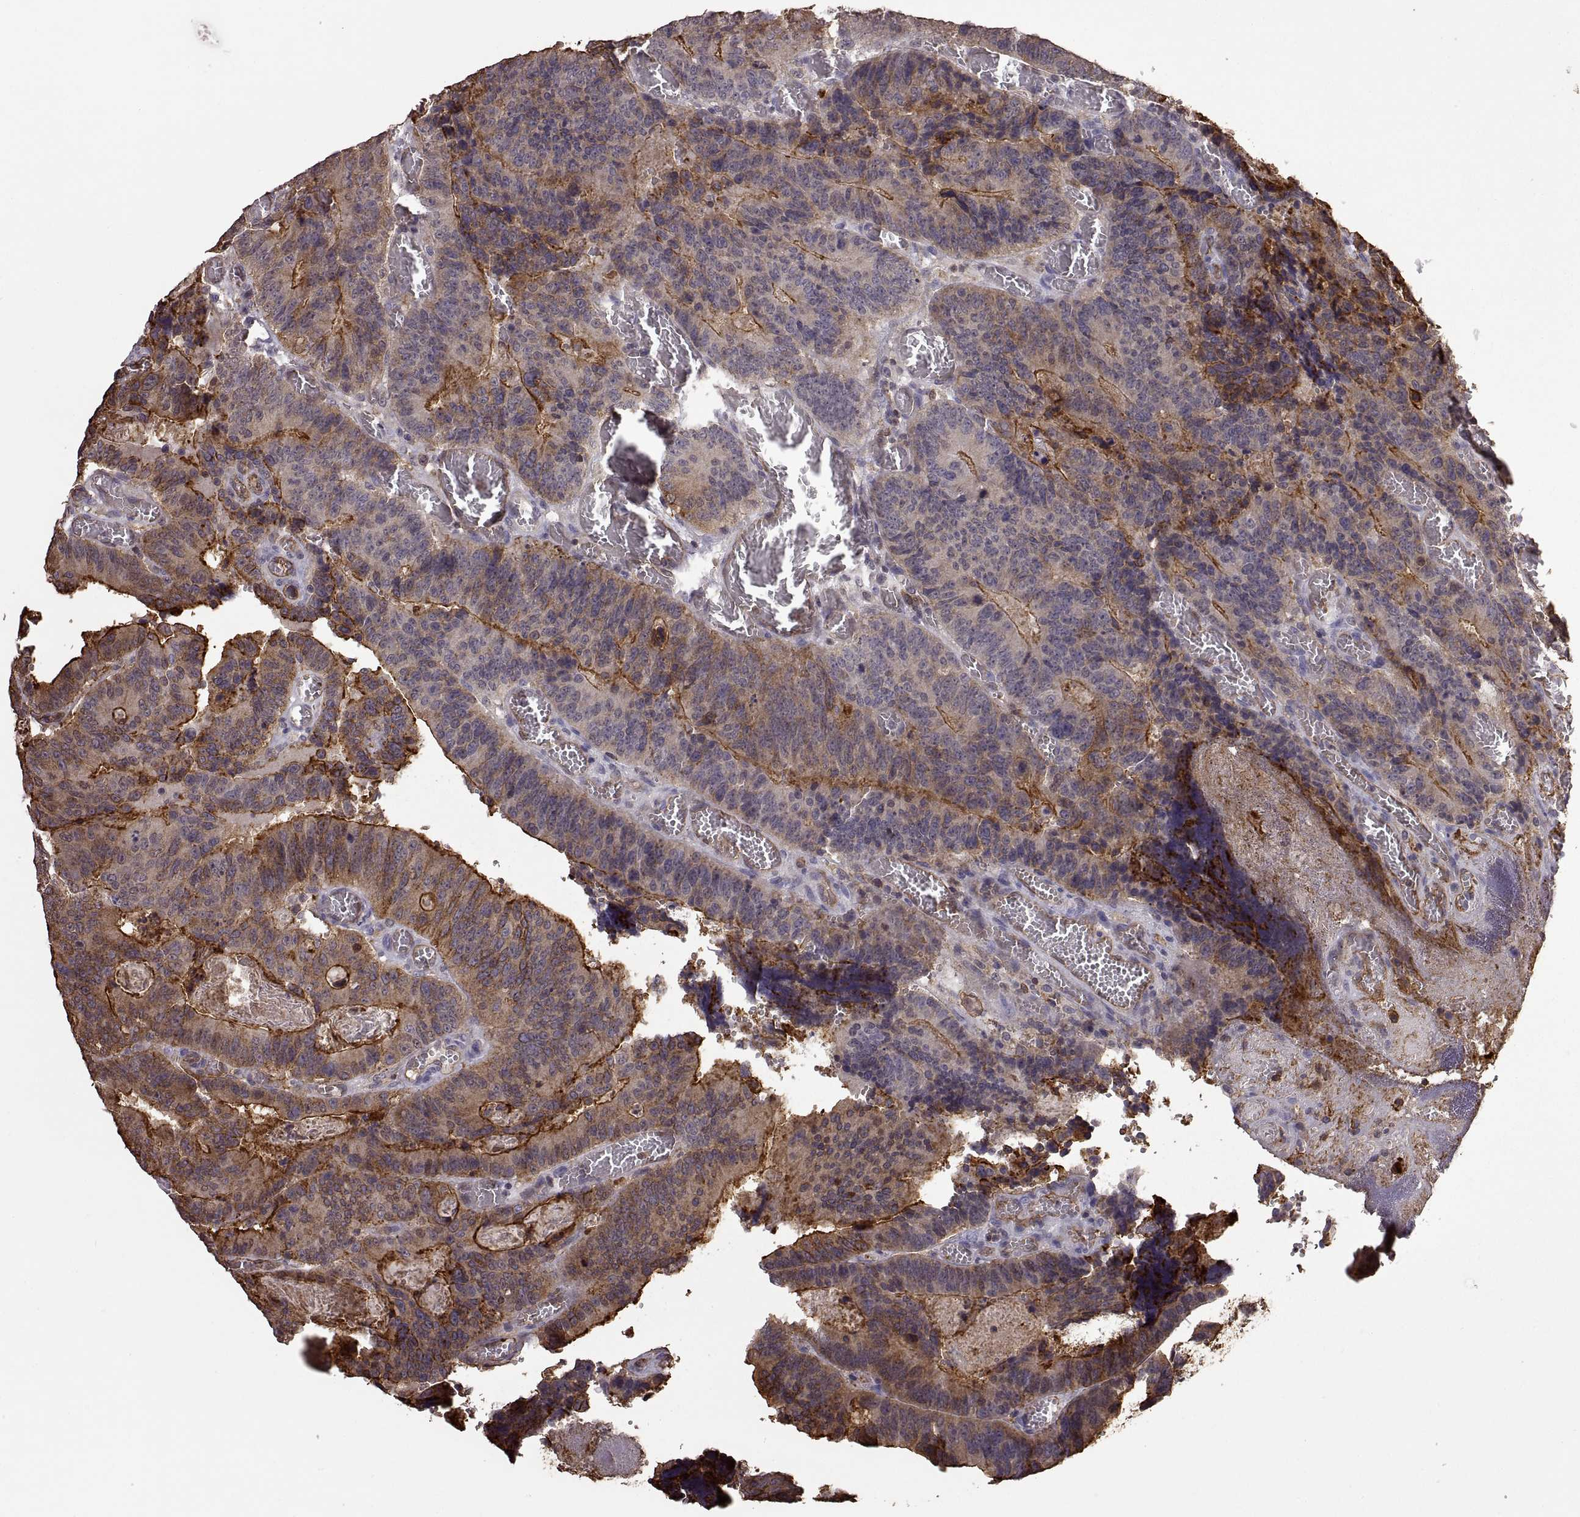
{"staining": {"intensity": "strong", "quantity": "25%-75%", "location": "cytoplasmic/membranous"}, "tissue": "colorectal cancer", "cell_type": "Tumor cells", "image_type": "cancer", "snomed": [{"axis": "morphology", "description": "Adenocarcinoma, NOS"}, {"axis": "topography", "description": "Colon"}], "caption": "Human colorectal cancer stained with a brown dye shows strong cytoplasmic/membranous positive positivity in approximately 25%-75% of tumor cells.", "gene": "S100A10", "patient": {"sex": "female", "age": 82}}